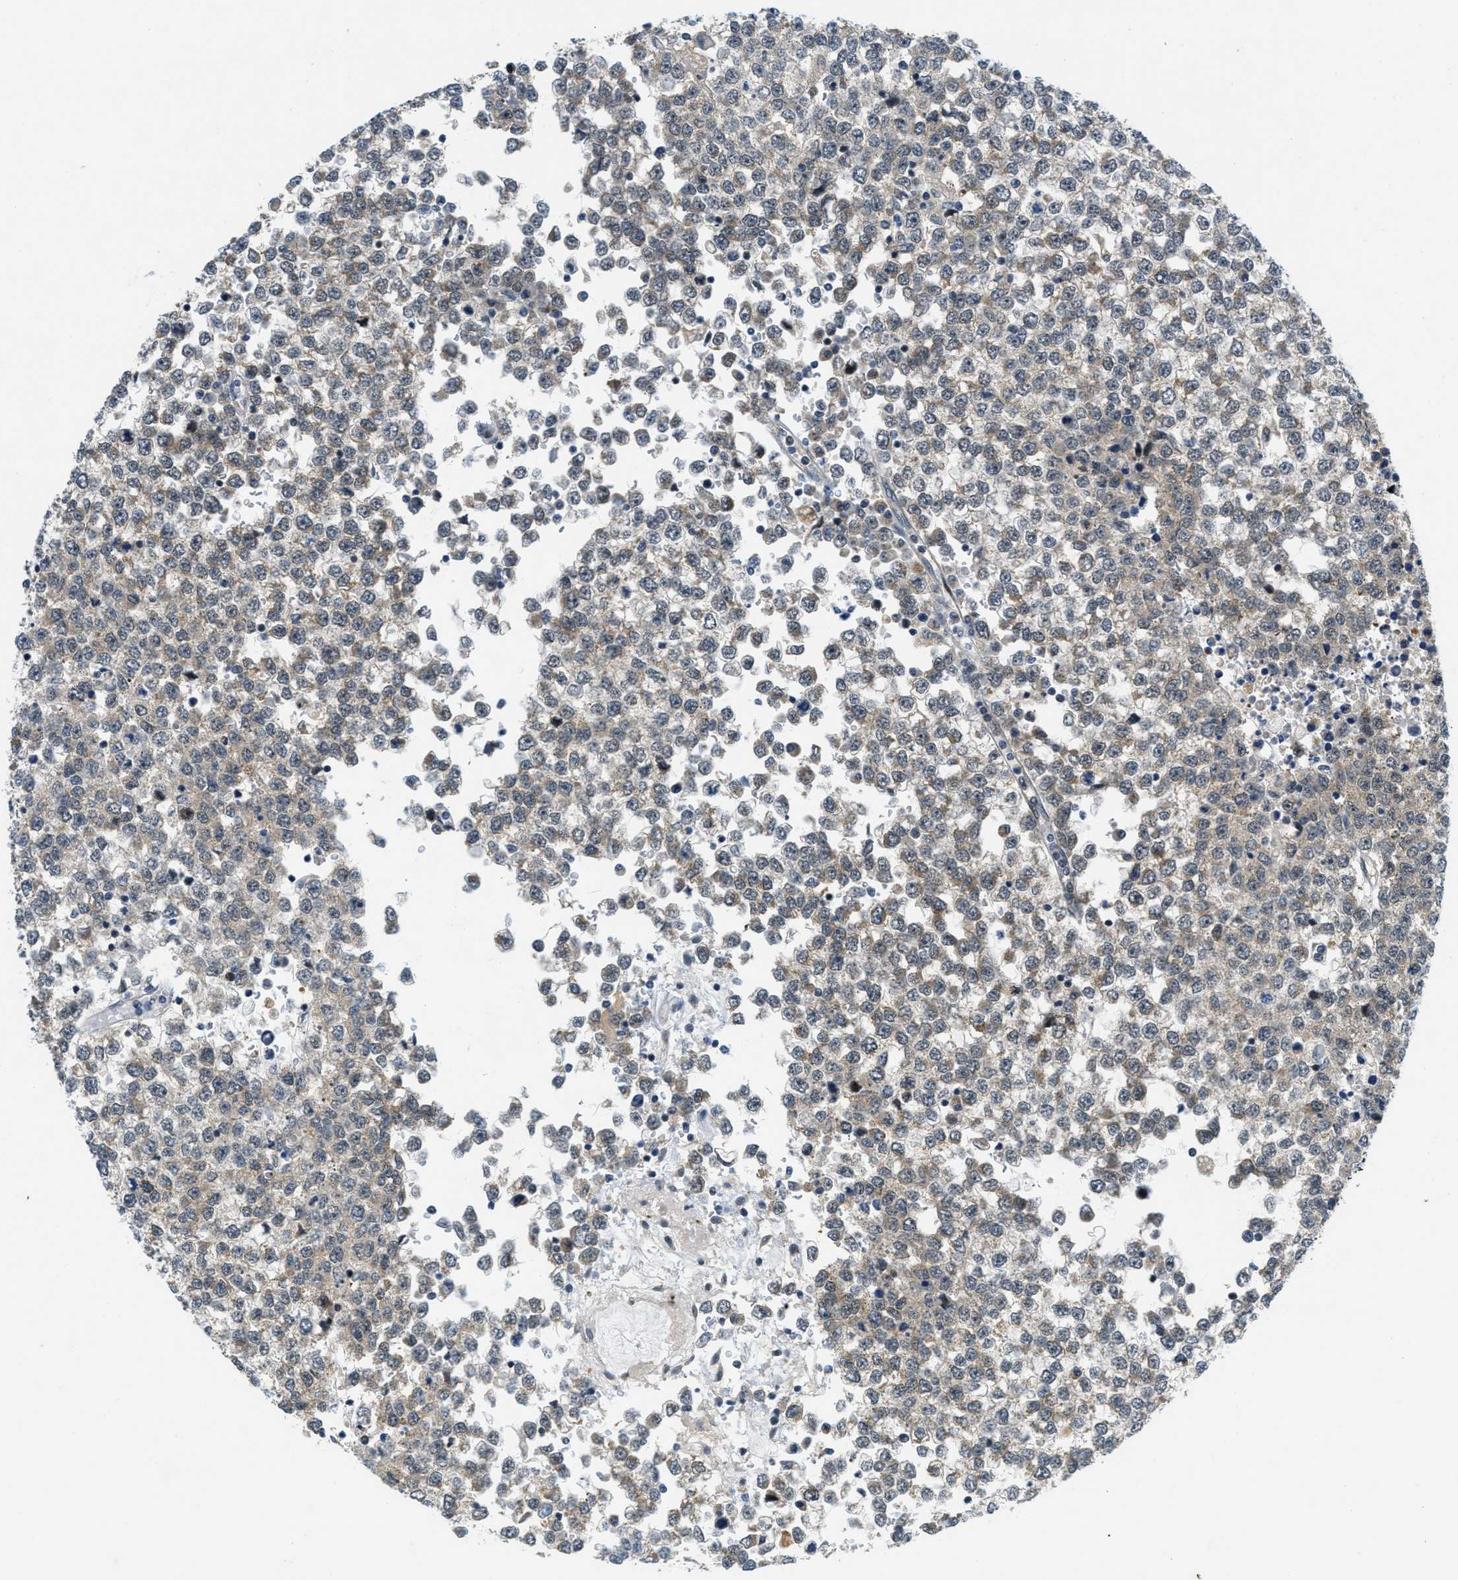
{"staining": {"intensity": "weak", "quantity": "25%-75%", "location": "cytoplasmic/membranous,nuclear"}, "tissue": "testis cancer", "cell_type": "Tumor cells", "image_type": "cancer", "snomed": [{"axis": "morphology", "description": "Seminoma, NOS"}, {"axis": "topography", "description": "Testis"}], "caption": "Tumor cells exhibit low levels of weak cytoplasmic/membranous and nuclear positivity in approximately 25%-75% of cells in testis cancer.", "gene": "SLCO2A1", "patient": {"sex": "male", "age": 65}}